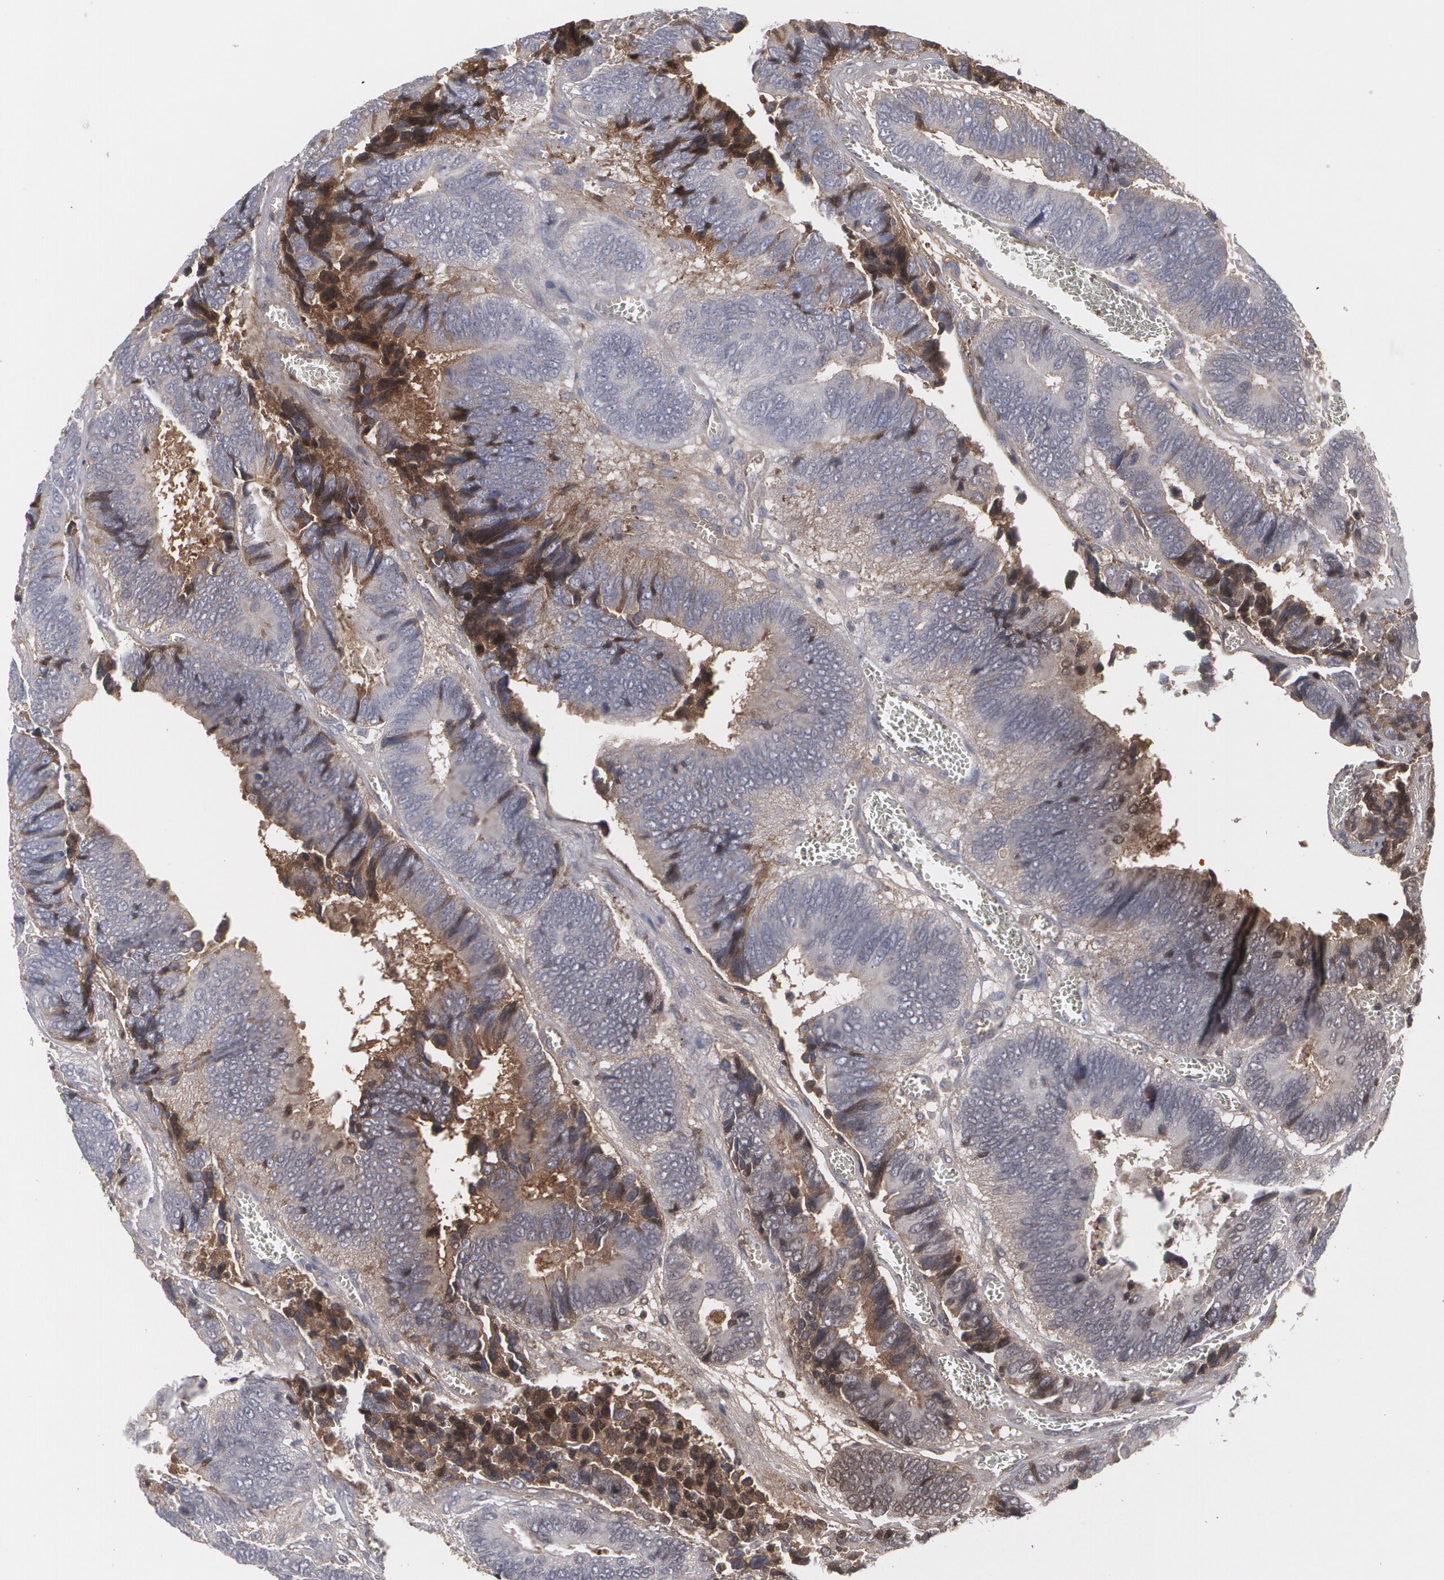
{"staining": {"intensity": "weak", "quantity": ">75%", "location": "cytoplasmic/membranous"}, "tissue": "colorectal cancer", "cell_type": "Tumor cells", "image_type": "cancer", "snomed": [{"axis": "morphology", "description": "Adenocarcinoma, NOS"}, {"axis": "topography", "description": "Colon"}], "caption": "A brown stain labels weak cytoplasmic/membranous expression of a protein in human colorectal cancer (adenocarcinoma) tumor cells.", "gene": "LRG1", "patient": {"sex": "male", "age": 72}}